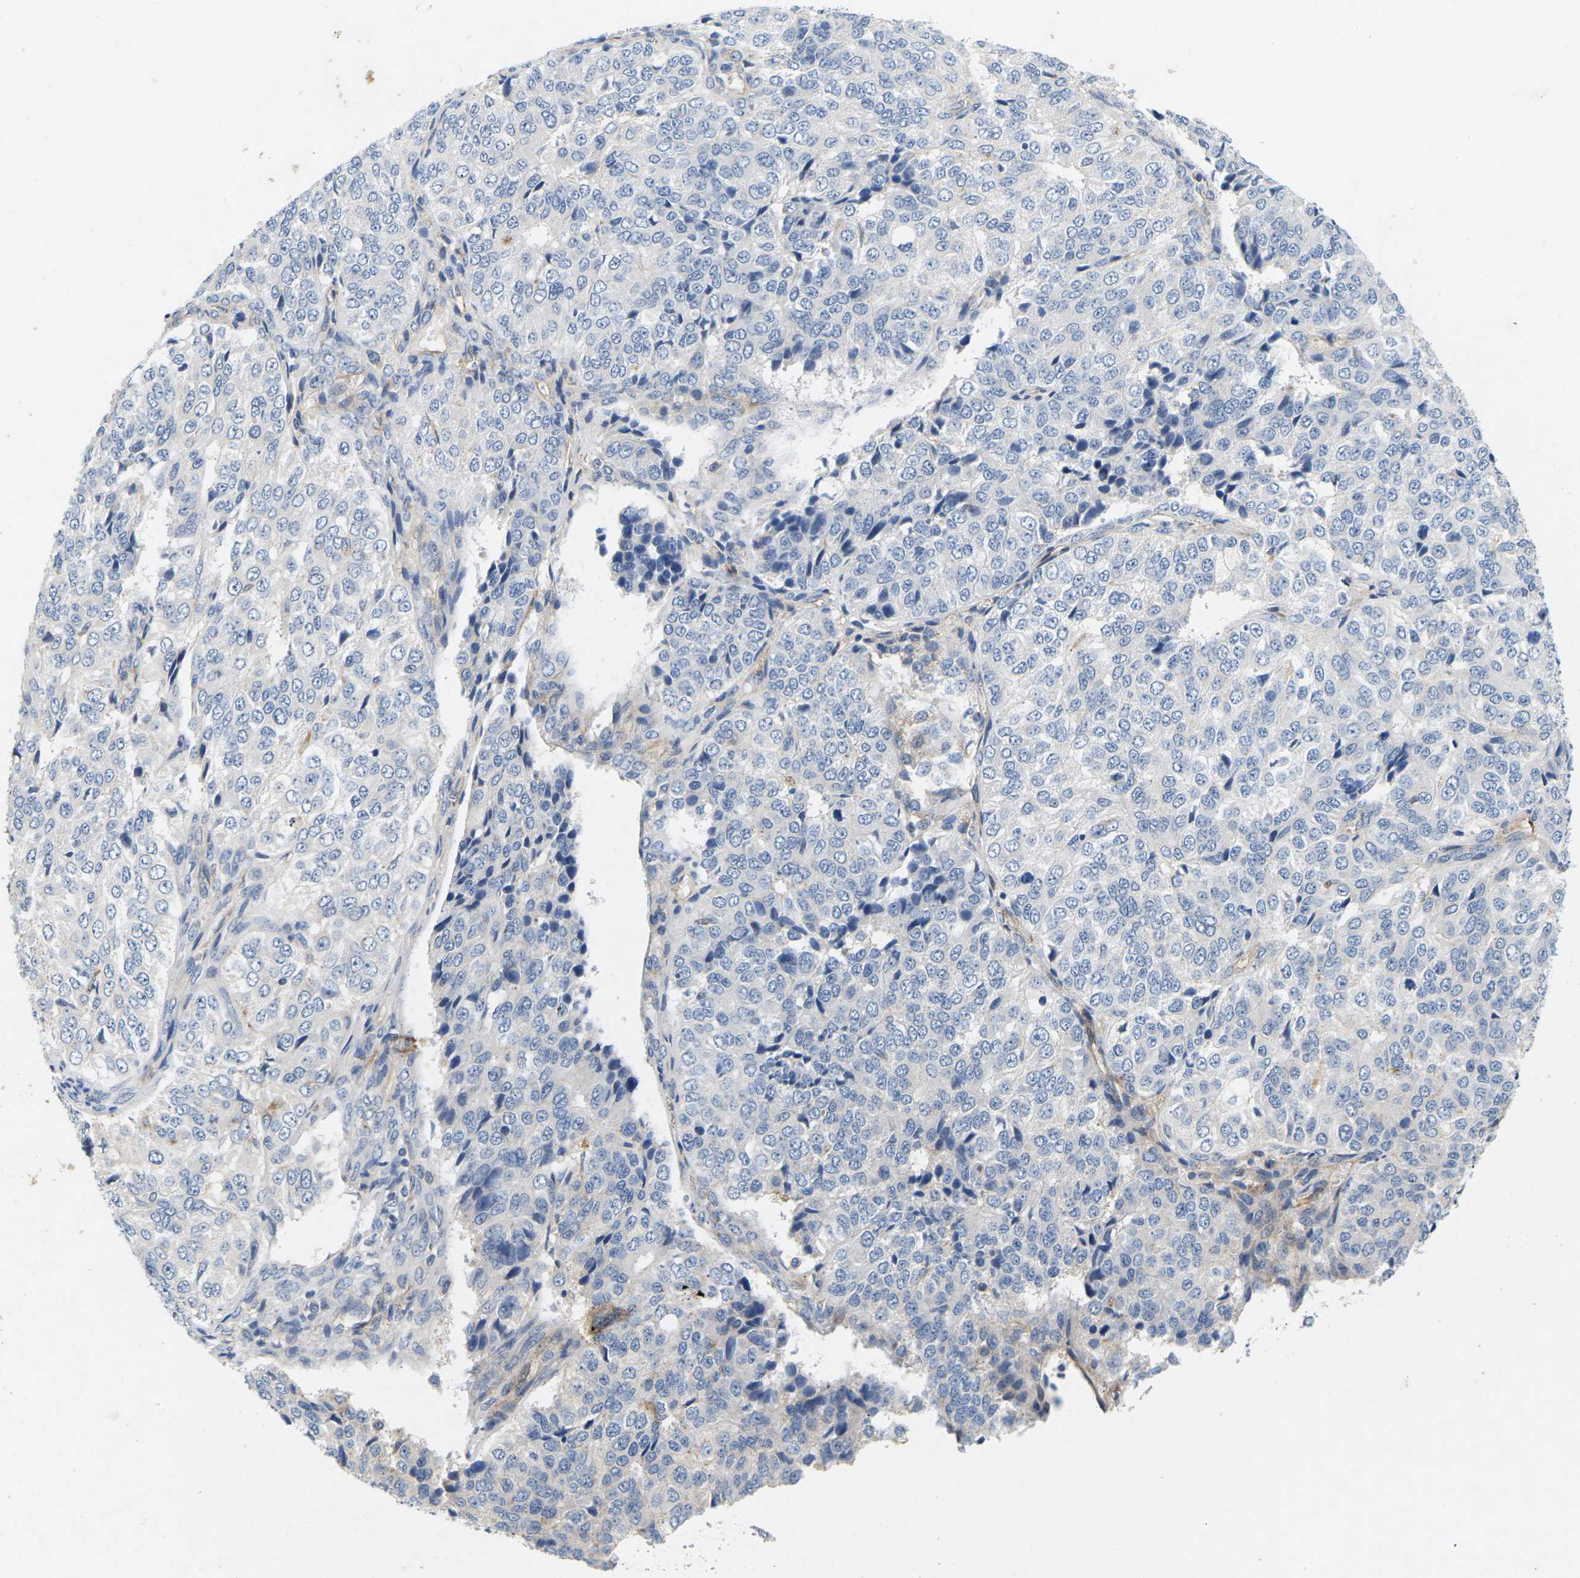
{"staining": {"intensity": "negative", "quantity": "none", "location": "none"}, "tissue": "ovarian cancer", "cell_type": "Tumor cells", "image_type": "cancer", "snomed": [{"axis": "morphology", "description": "Carcinoma, endometroid"}, {"axis": "topography", "description": "Ovary"}], "caption": "A micrograph of human ovarian endometroid carcinoma is negative for staining in tumor cells. (IHC, brightfield microscopy, high magnification).", "gene": "ITGA5", "patient": {"sex": "female", "age": 51}}